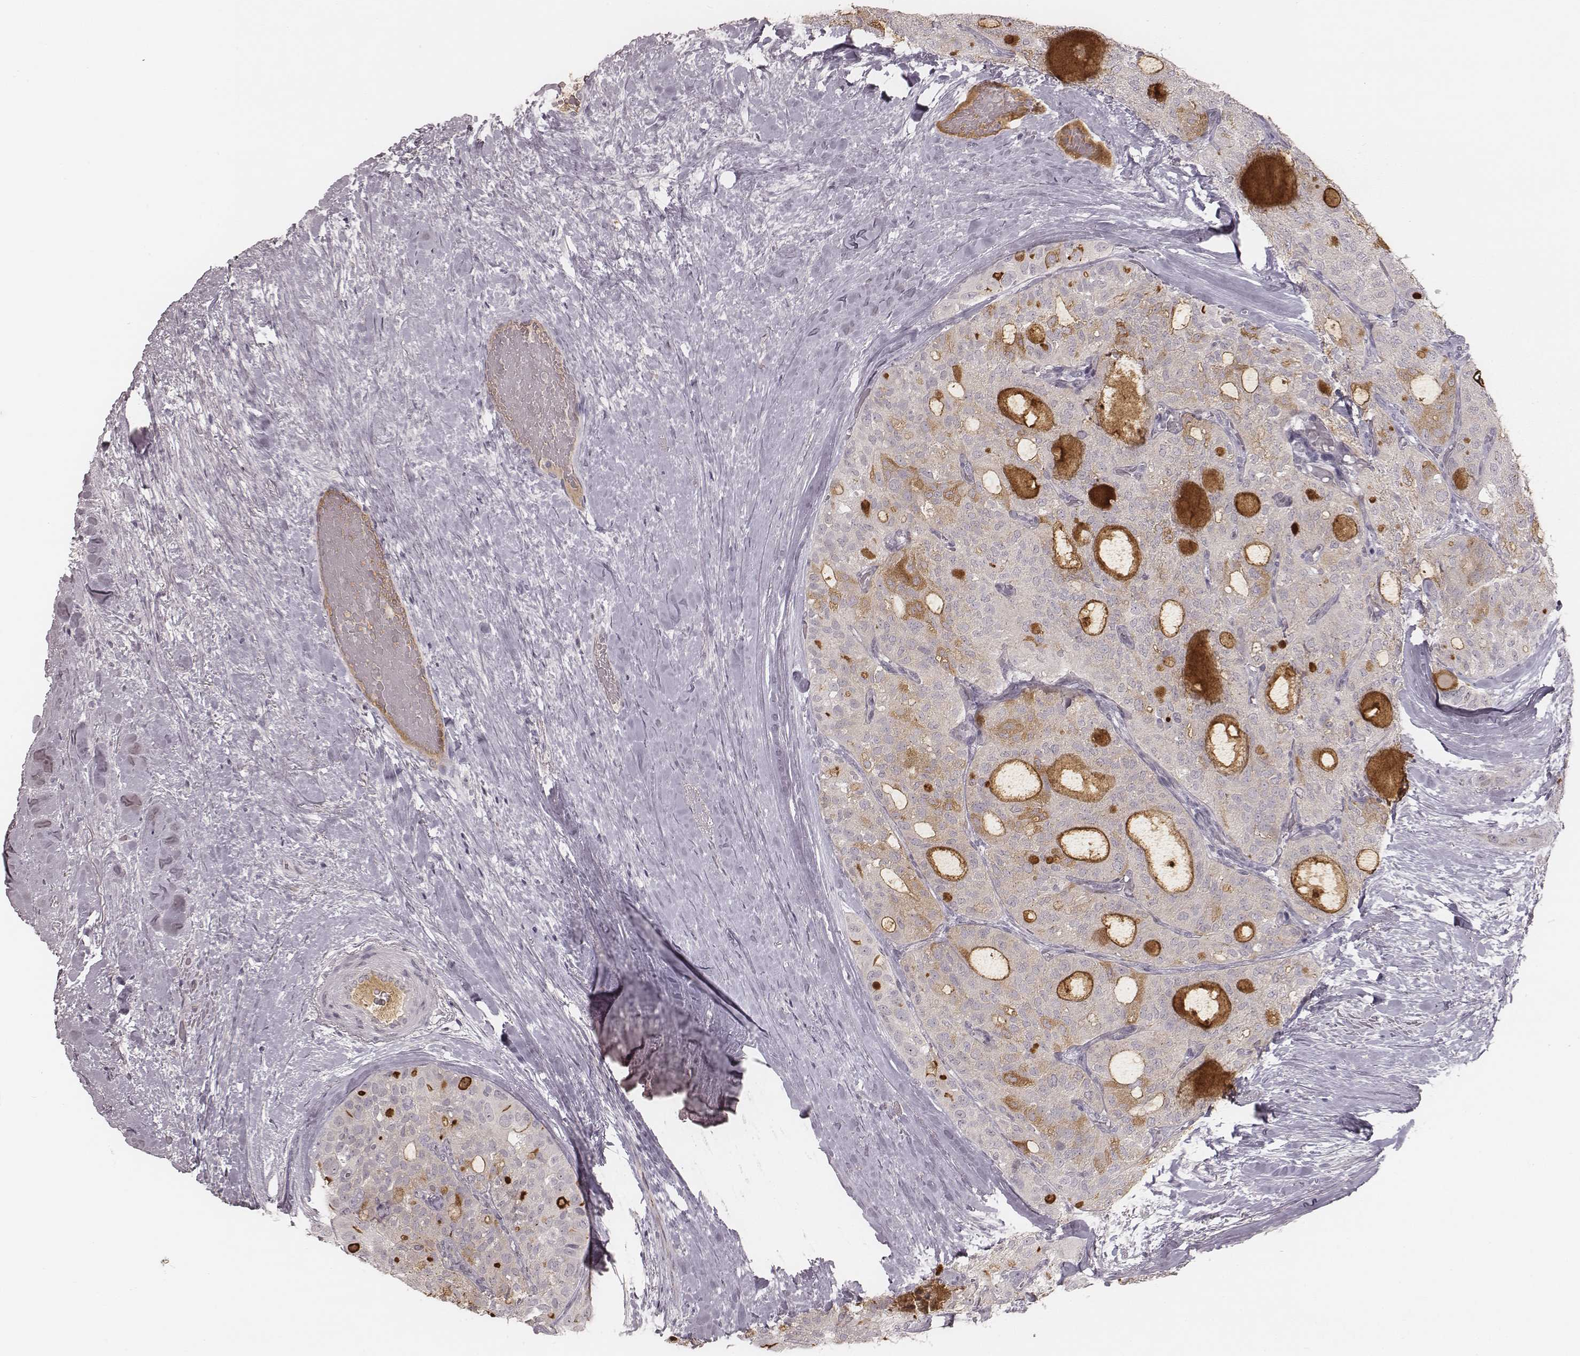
{"staining": {"intensity": "negative", "quantity": "none", "location": "none"}, "tissue": "thyroid cancer", "cell_type": "Tumor cells", "image_type": "cancer", "snomed": [{"axis": "morphology", "description": "Follicular adenoma carcinoma, NOS"}, {"axis": "topography", "description": "Thyroid gland"}], "caption": "The micrograph exhibits no staining of tumor cells in thyroid cancer. (Stains: DAB (3,3'-diaminobenzidine) immunohistochemistry with hematoxylin counter stain, Microscopy: brightfield microscopy at high magnification).", "gene": "ACACB", "patient": {"sex": "male", "age": 75}}